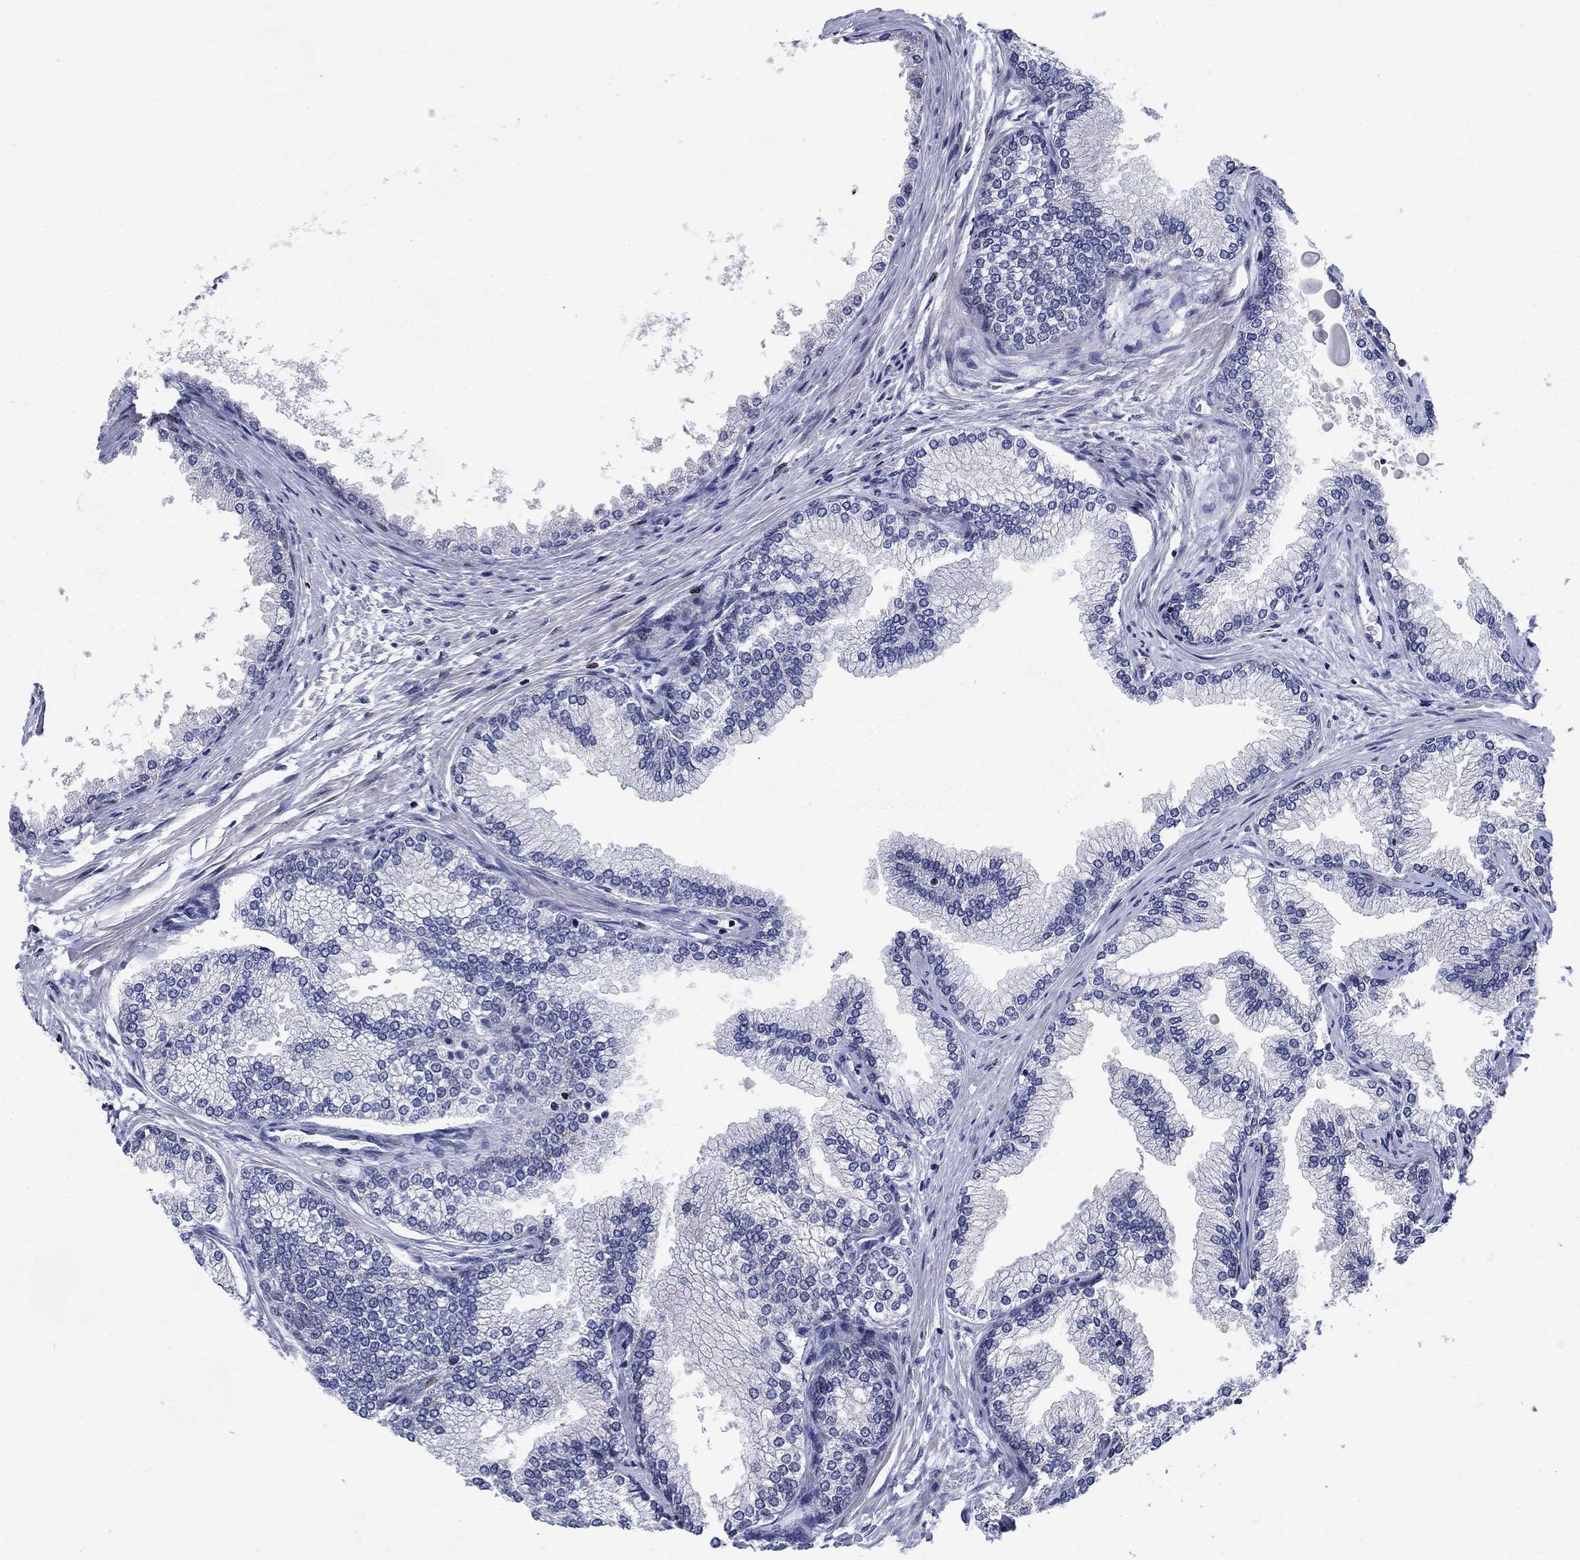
{"staining": {"intensity": "strong", "quantity": "25%-75%", "location": "nuclear"}, "tissue": "prostate", "cell_type": "Glandular cells", "image_type": "normal", "snomed": [{"axis": "morphology", "description": "Normal tissue, NOS"}, {"axis": "topography", "description": "Prostate"}], "caption": "IHC (DAB (3,3'-diaminobenzidine)) staining of unremarkable human prostate shows strong nuclear protein positivity in approximately 25%-75% of glandular cells. The staining was performed using DAB (3,3'-diaminobenzidine) to visualize the protein expression in brown, while the nuclei were stained in blue with hematoxylin (Magnification: 20x).", "gene": "HMGA1", "patient": {"sex": "male", "age": 72}}